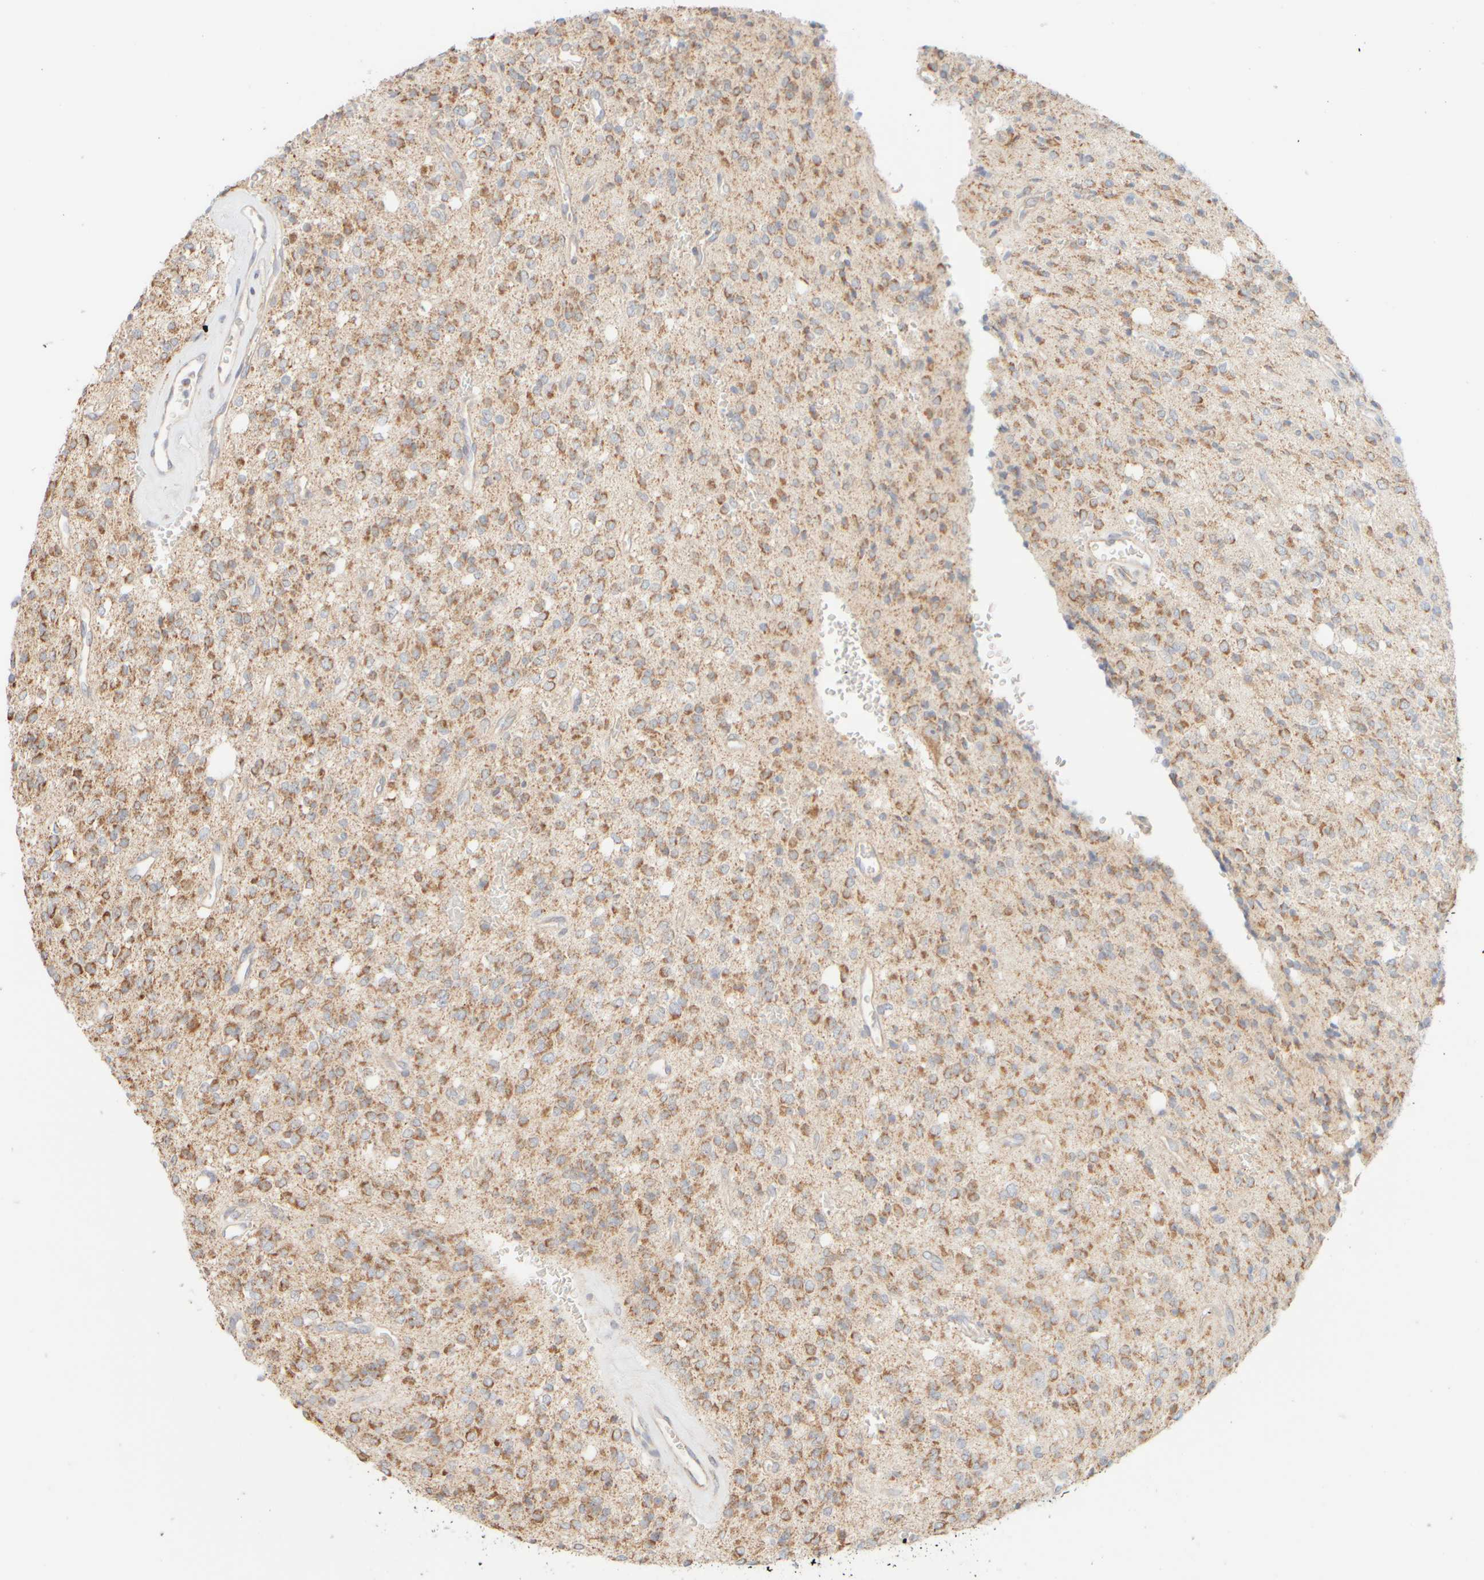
{"staining": {"intensity": "moderate", "quantity": ">75%", "location": "cytoplasmic/membranous"}, "tissue": "glioma", "cell_type": "Tumor cells", "image_type": "cancer", "snomed": [{"axis": "morphology", "description": "Glioma, malignant, High grade"}, {"axis": "topography", "description": "Brain"}], "caption": "Immunohistochemical staining of malignant glioma (high-grade) displays moderate cytoplasmic/membranous protein staining in about >75% of tumor cells. Using DAB (brown) and hematoxylin (blue) stains, captured at high magnification using brightfield microscopy.", "gene": "APBB2", "patient": {"sex": "male", "age": 34}}